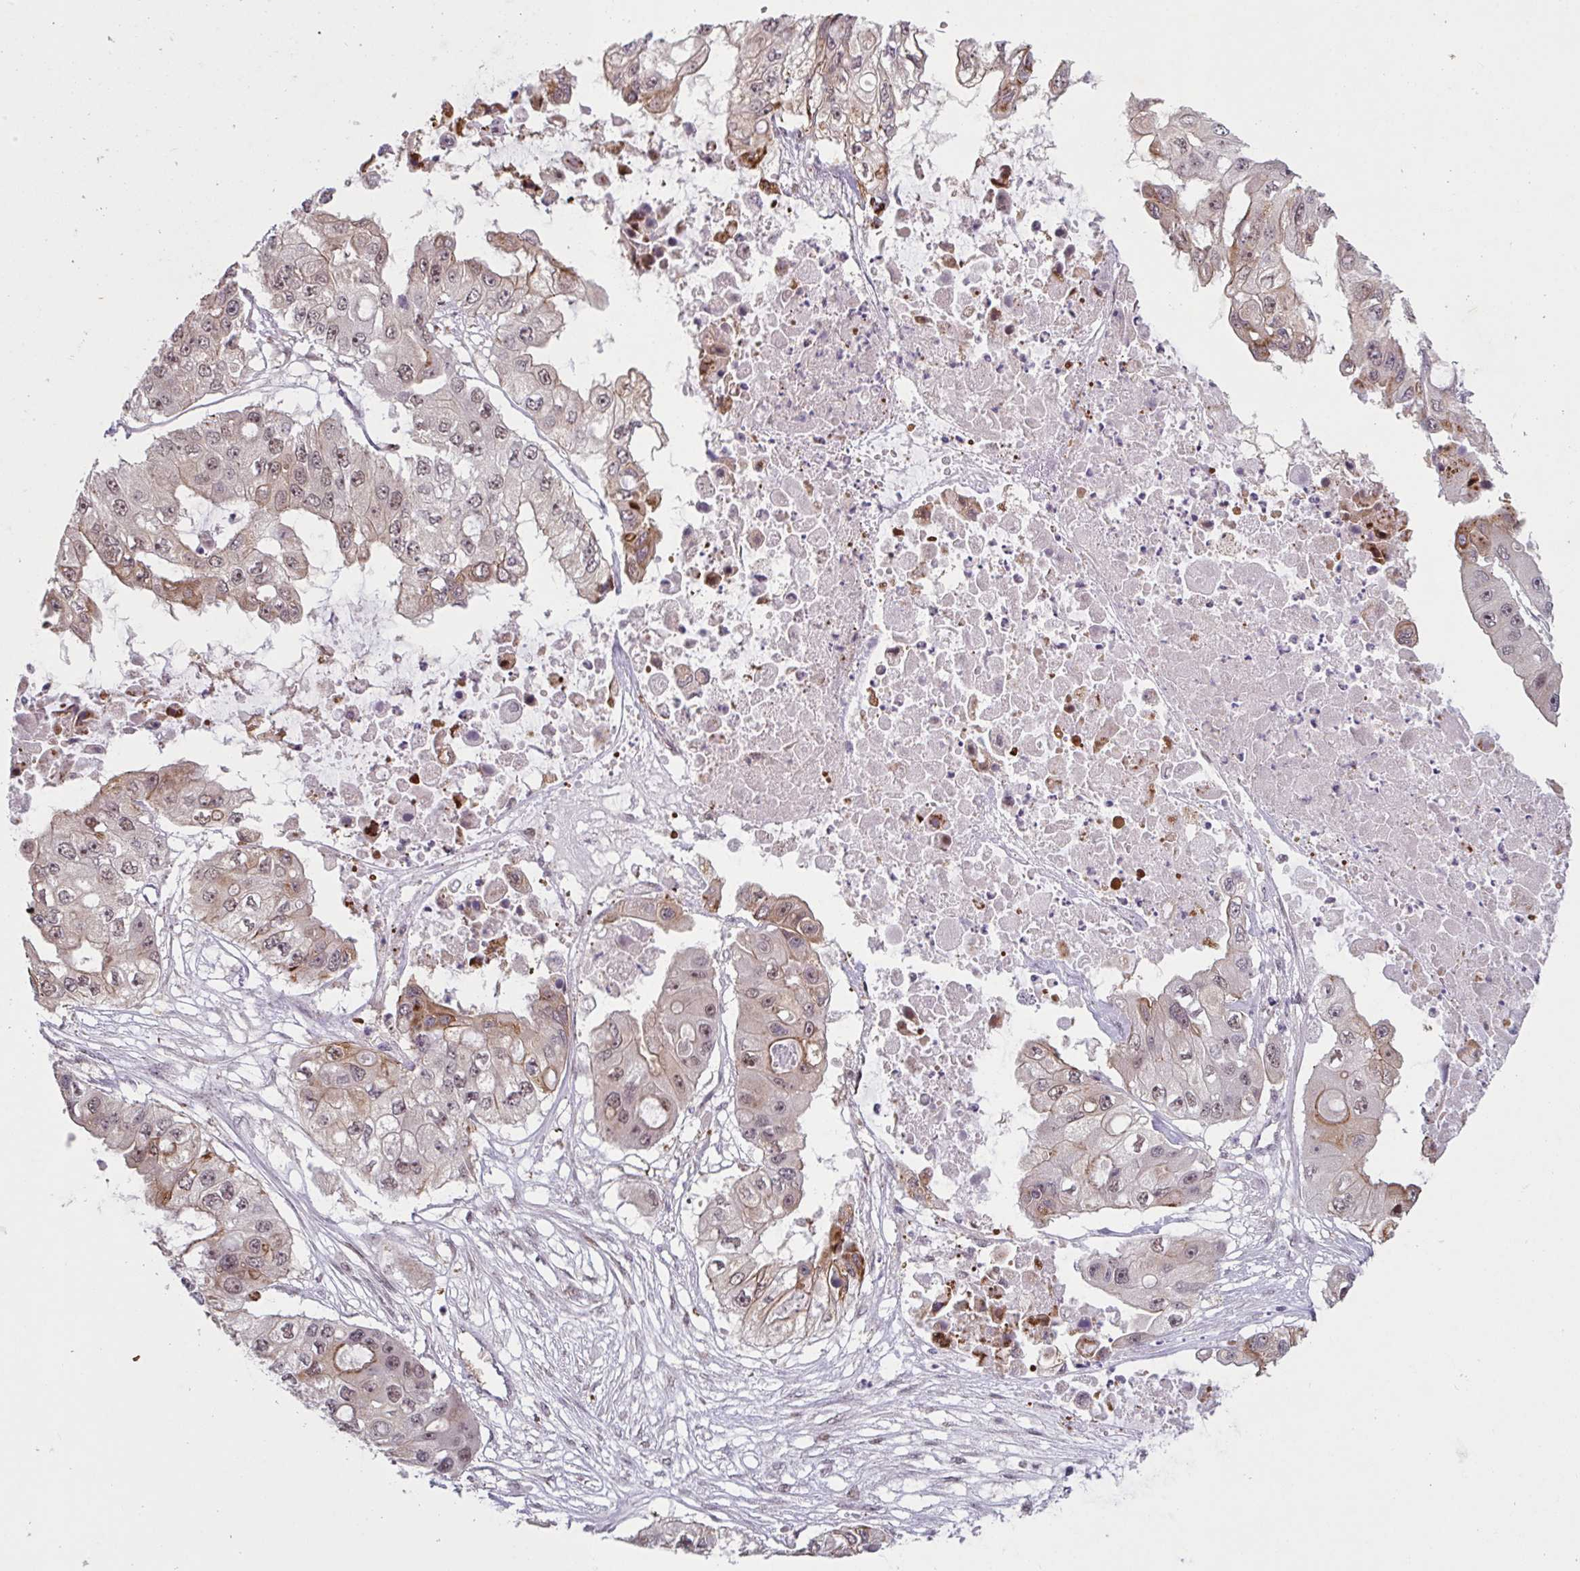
{"staining": {"intensity": "weak", "quantity": "<25%", "location": "cytoplasmic/membranous,nuclear"}, "tissue": "ovarian cancer", "cell_type": "Tumor cells", "image_type": "cancer", "snomed": [{"axis": "morphology", "description": "Cystadenocarcinoma, serous, NOS"}, {"axis": "topography", "description": "Ovary"}], "caption": "There is no significant expression in tumor cells of ovarian cancer.", "gene": "NLRP13", "patient": {"sex": "female", "age": 56}}